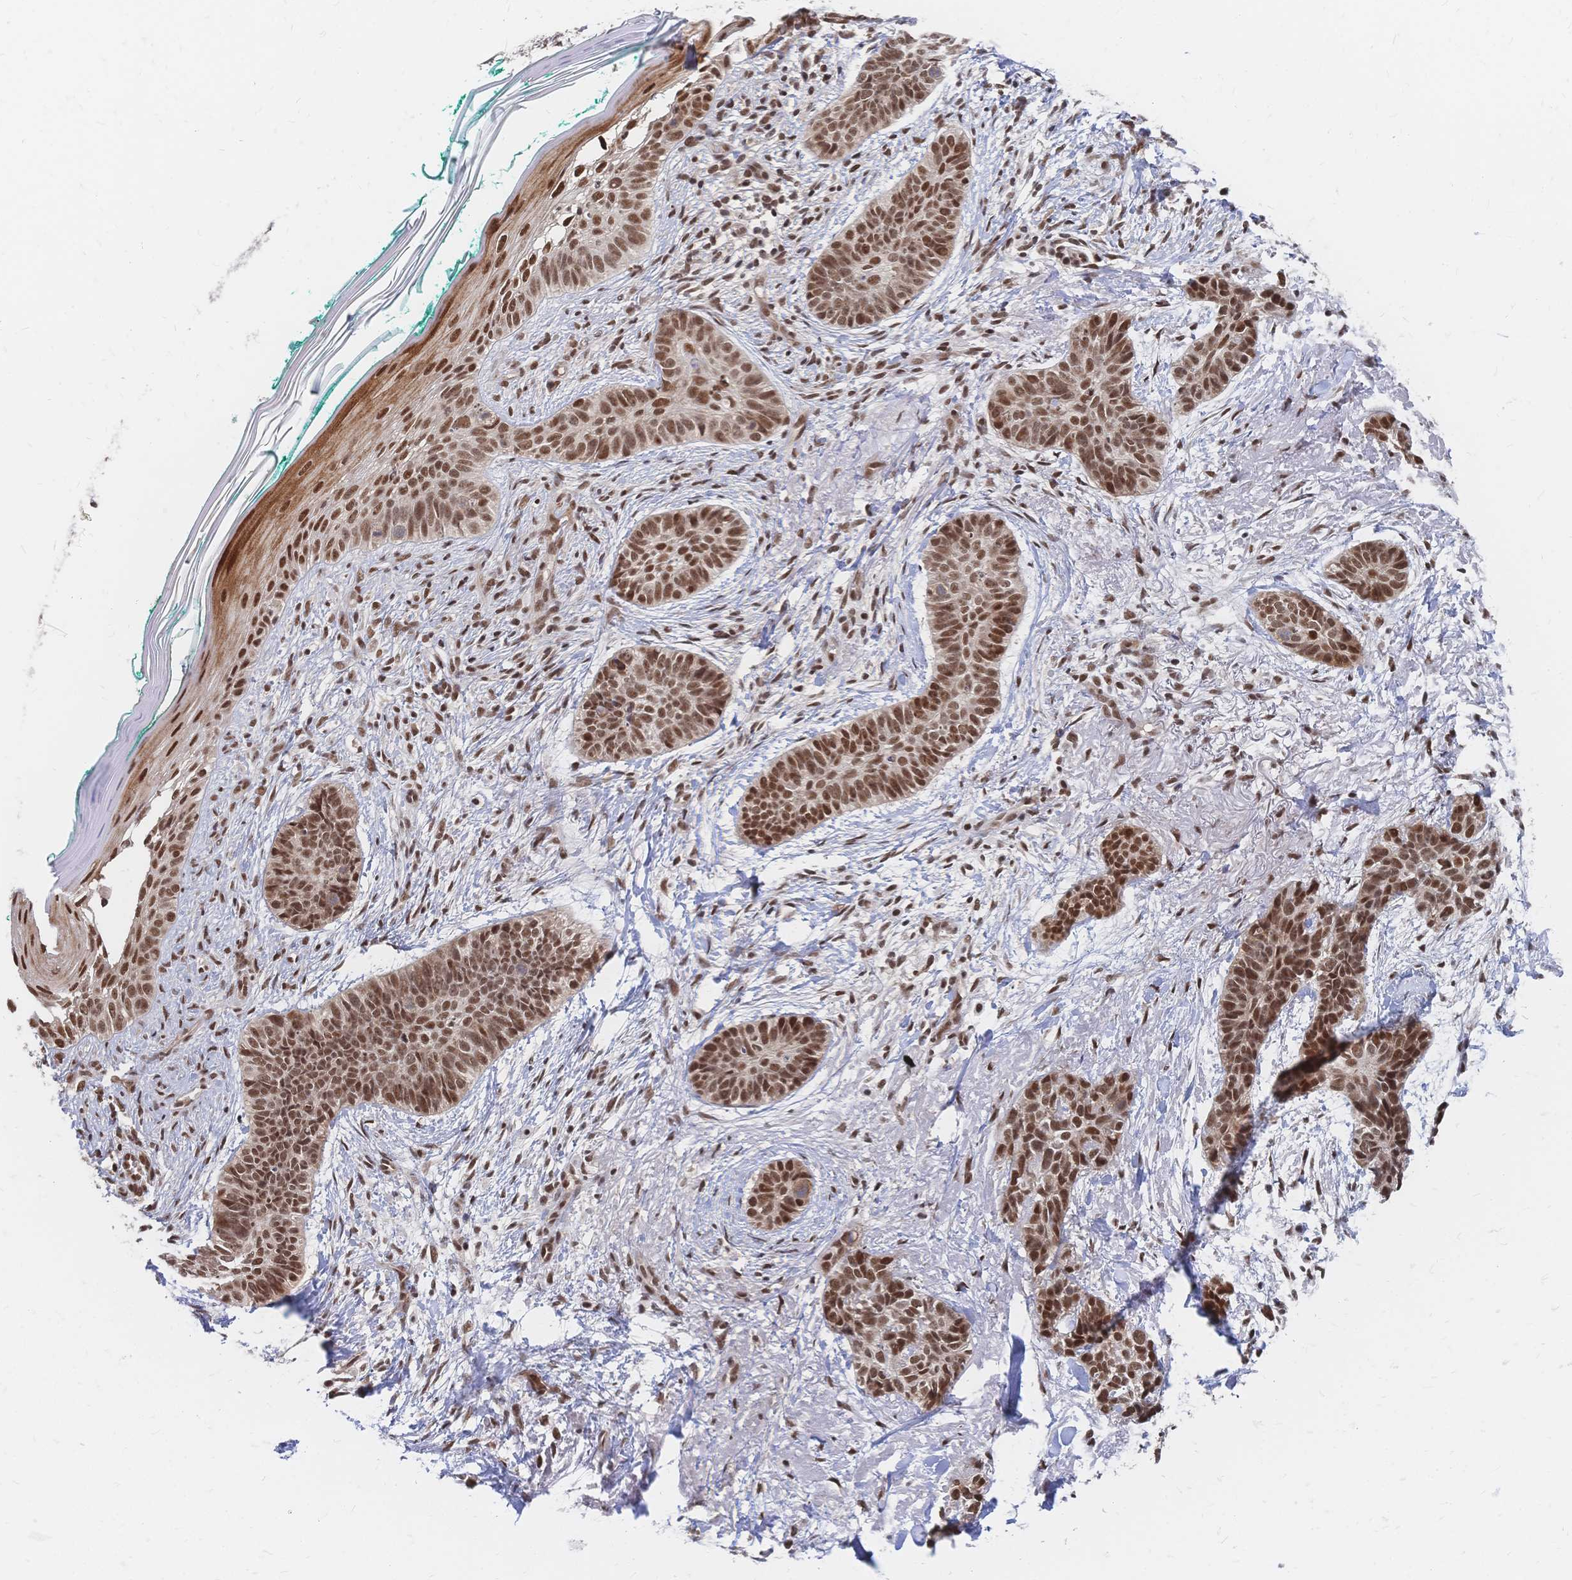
{"staining": {"intensity": "moderate", "quantity": ">75%", "location": "nuclear"}, "tissue": "skin cancer", "cell_type": "Tumor cells", "image_type": "cancer", "snomed": [{"axis": "morphology", "description": "Basal cell carcinoma"}, {"axis": "topography", "description": "Skin"}, {"axis": "topography", "description": "Skin of face"}, {"axis": "topography", "description": "Skin of nose"}], "caption": "Immunohistochemistry photomicrograph of neoplastic tissue: human skin basal cell carcinoma stained using IHC demonstrates medium levels of moderate protein expression localized specifically in the nuclear of tumor cells, appearing as a nuclear brown color.", "gene": "NELFA", "patient": {"sex": "female", "age": 86}}